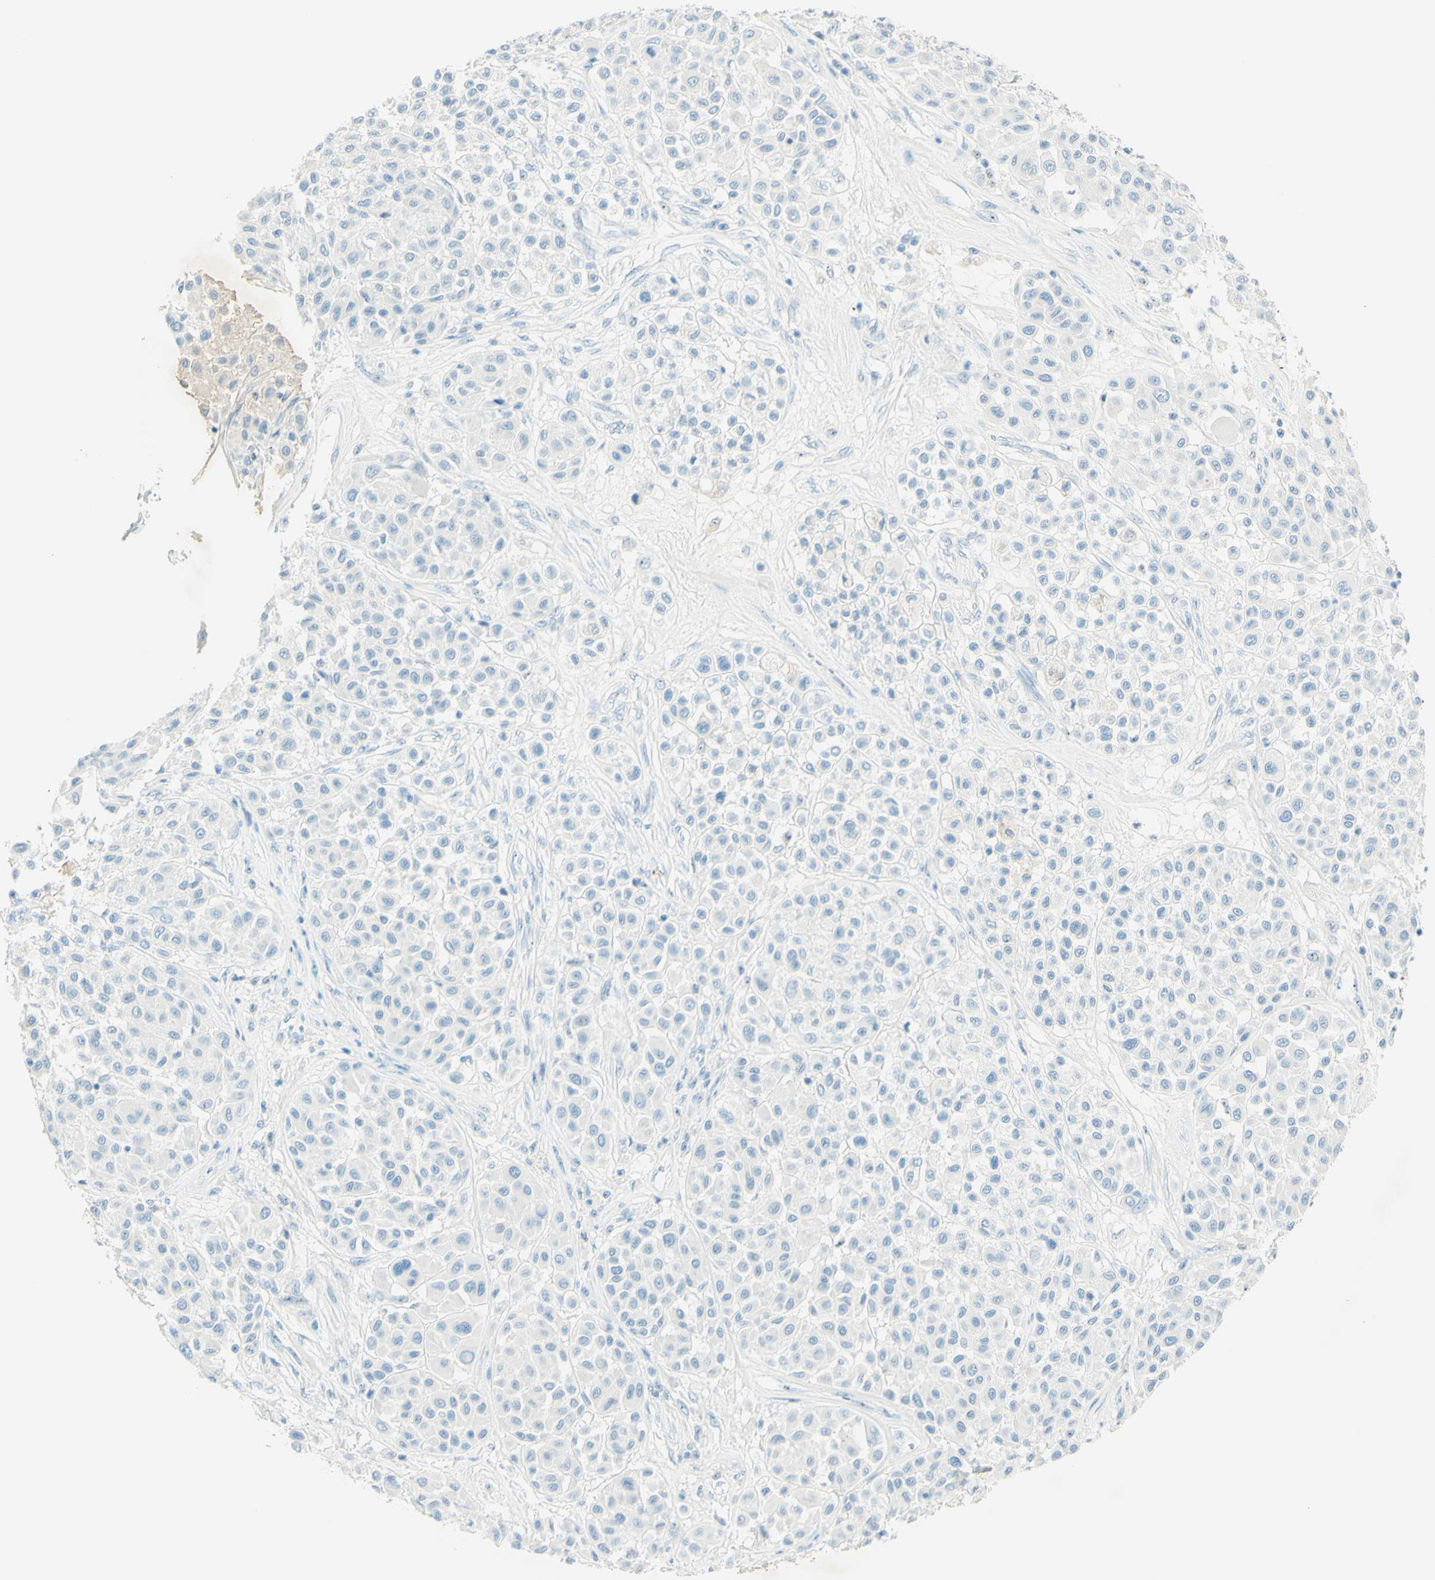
{"staining": {"intensity": "negative", "quantity": "none", "location": "none"}, "tissue": "melanoma", "cell_type": "Tumor cells", "image_type": "cancer", "snomed": [{"axis": "morphology", "description": "Malignant melanoma, Metastatic site"}, {"axis": "topography", "description": "Soft tissue"}], "caption": "Tumor cells show no significant protein positivity in malignant melanoma (metastatic site).", "gene": "FMR1NB", "patient": {"sex": "male", "age": 41}}